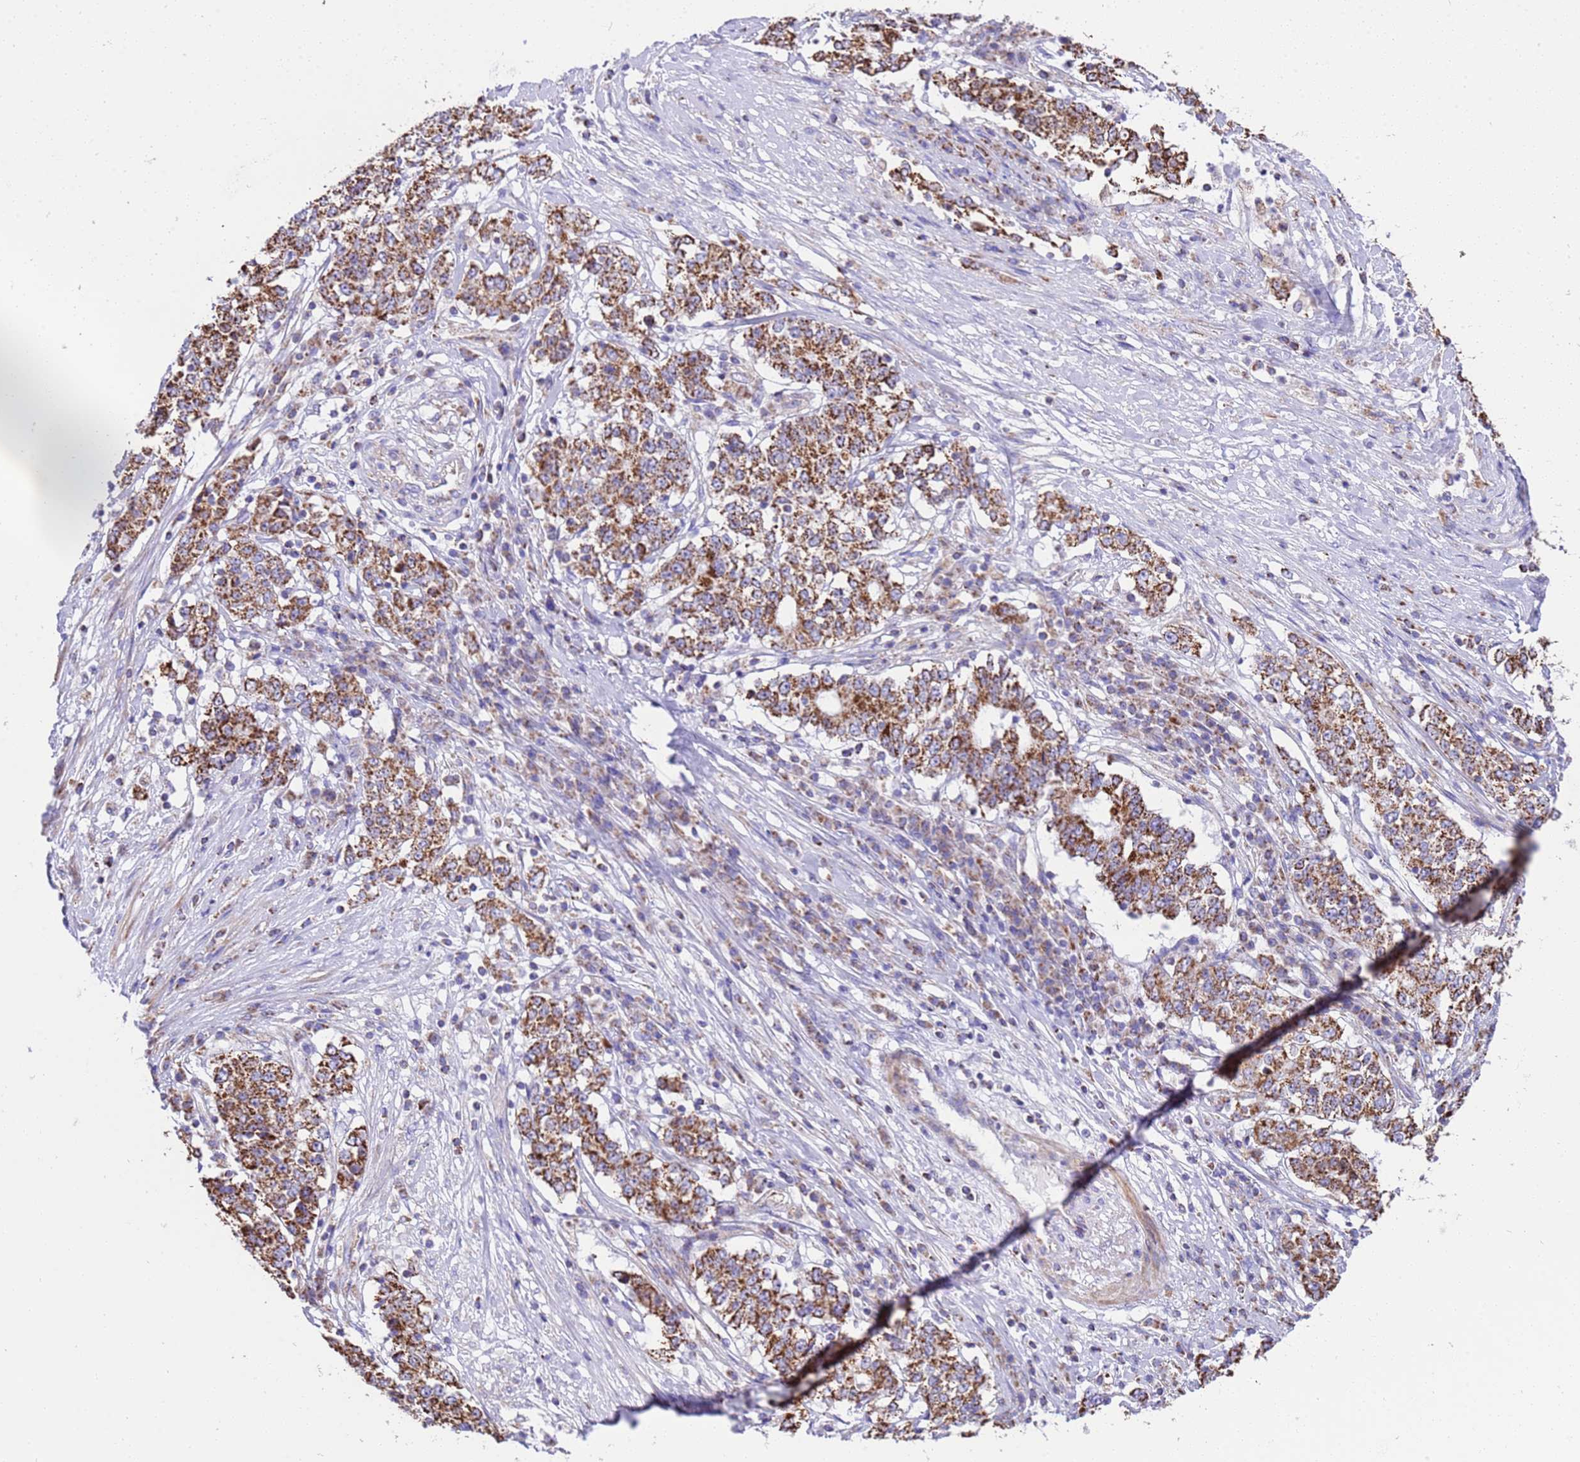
{"staining": {"intensity": "strong", "quantity": ">75%", "location": "cytoplasmic/membranous"}, "tissue": "stomach cancer", "cell_type": "Tumor cells", "image_type": "cancer", "snomed": [{"axis": "morphology", "description": "Adenocarcinoma, NOS"}, {"axis": "topography", "description": "Stomach"}], "caption": "Protein positivity by immunohistochemistry (IHC) reveals strong cytoplasmic/membranous positivity in about >75% of tumor cells in stomach cancer (adenocarcinoma). (IHC, brightfield microscopy, high magnification).", "gene": "RNF165", "patient": {"sex": "male", "age": 59}}